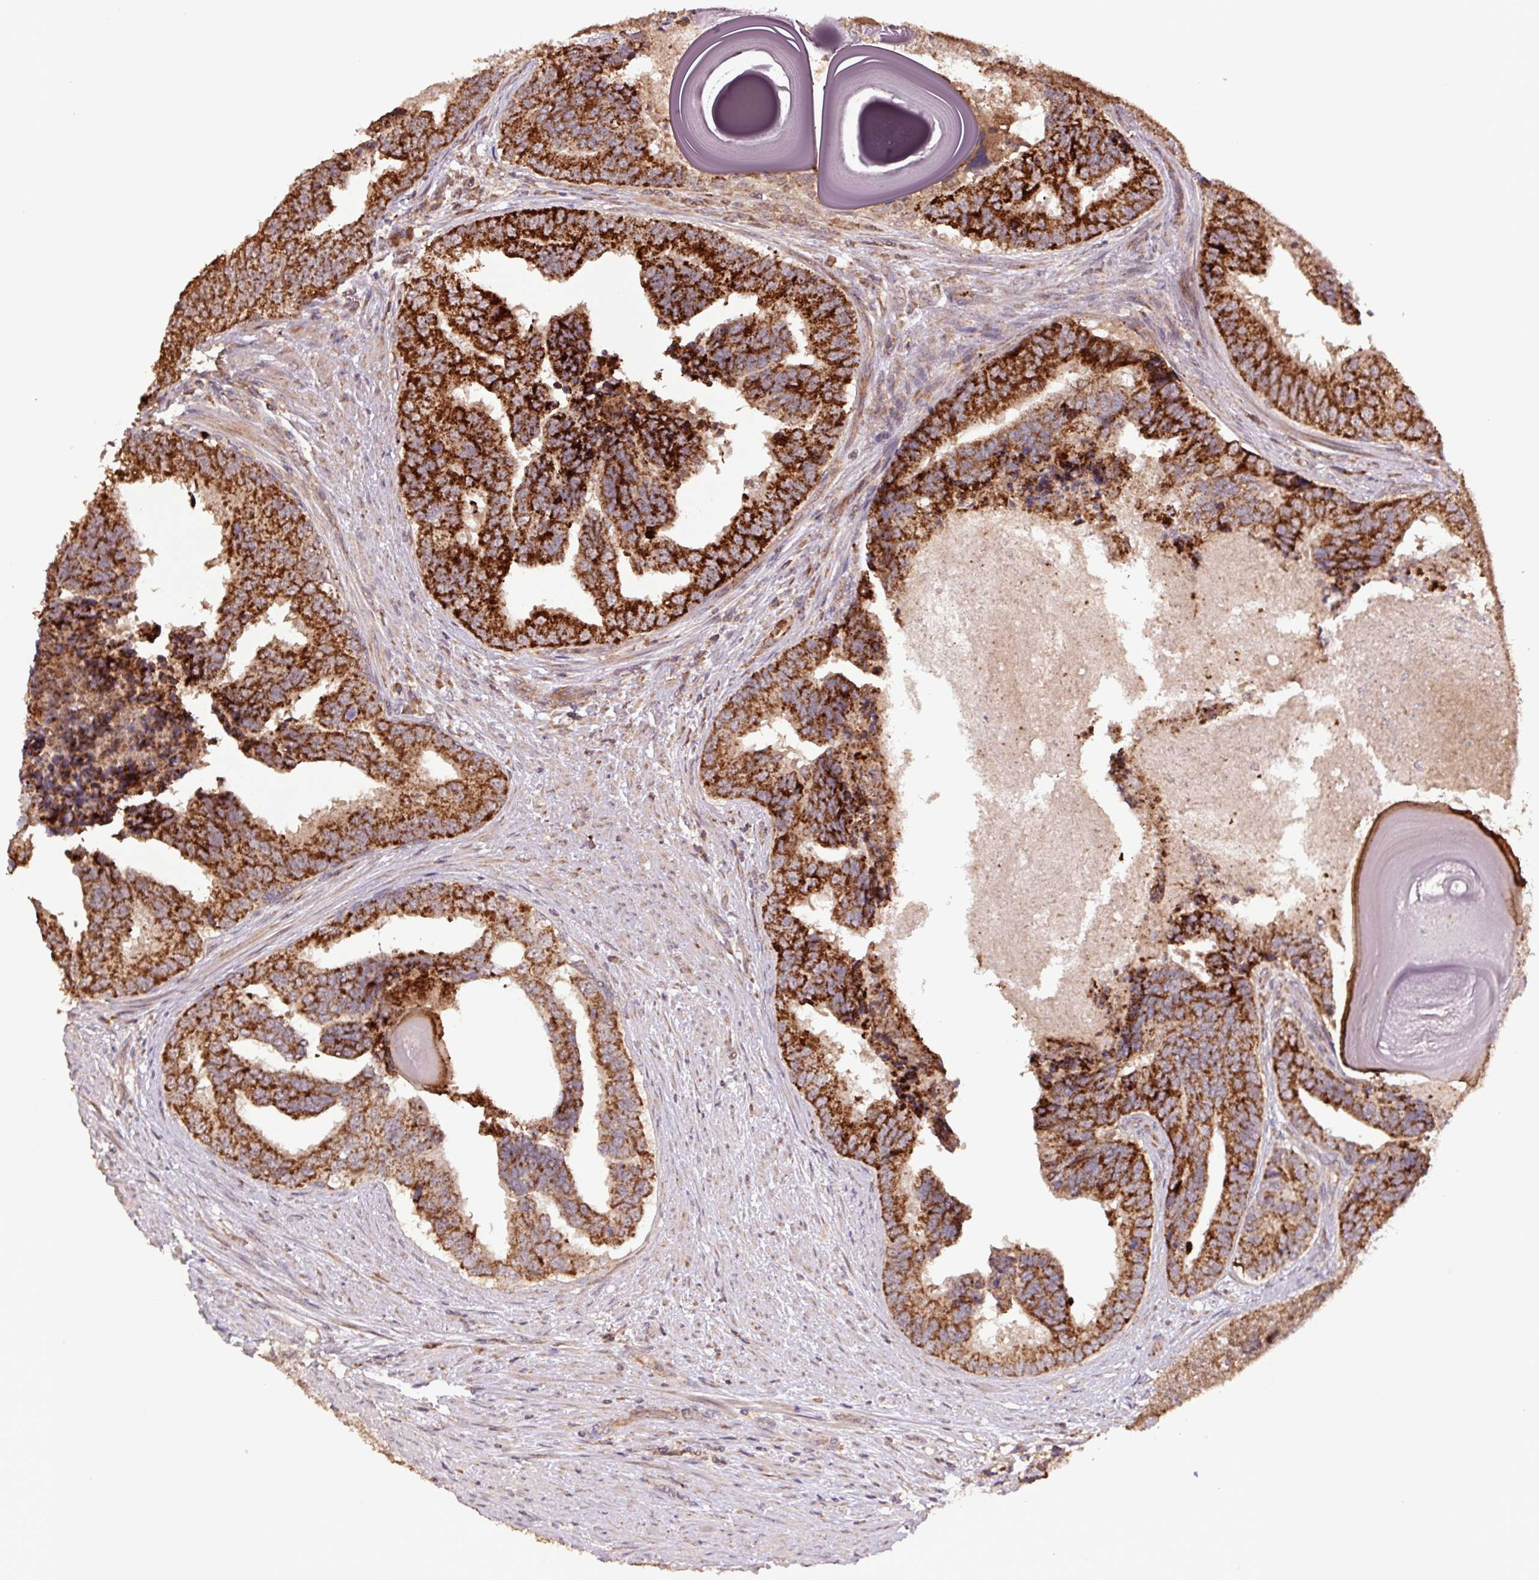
{"staining": {"intensity": "strong", "quantity": ">75%", "location": "cytoplasmic/membranous"}, "tissue": "prostate cancer", "cell_type": "Tumor cells", "image_type": "cancer", "snomed": [{"axis": "morphology", "description": "Adenocarcinoma, High grade"}, {"axis": "topography", "description": "Prostate"}], "caption": "Immunohistochemical staining of prostate cancer (high-grade adenocarcinoma) shows high levels of strong cytoplasmic/membranous protein expression in approximately >75% of tumor cells.", "gene": "TMEM160", "patient": {"sex": "male", "age": 68}}